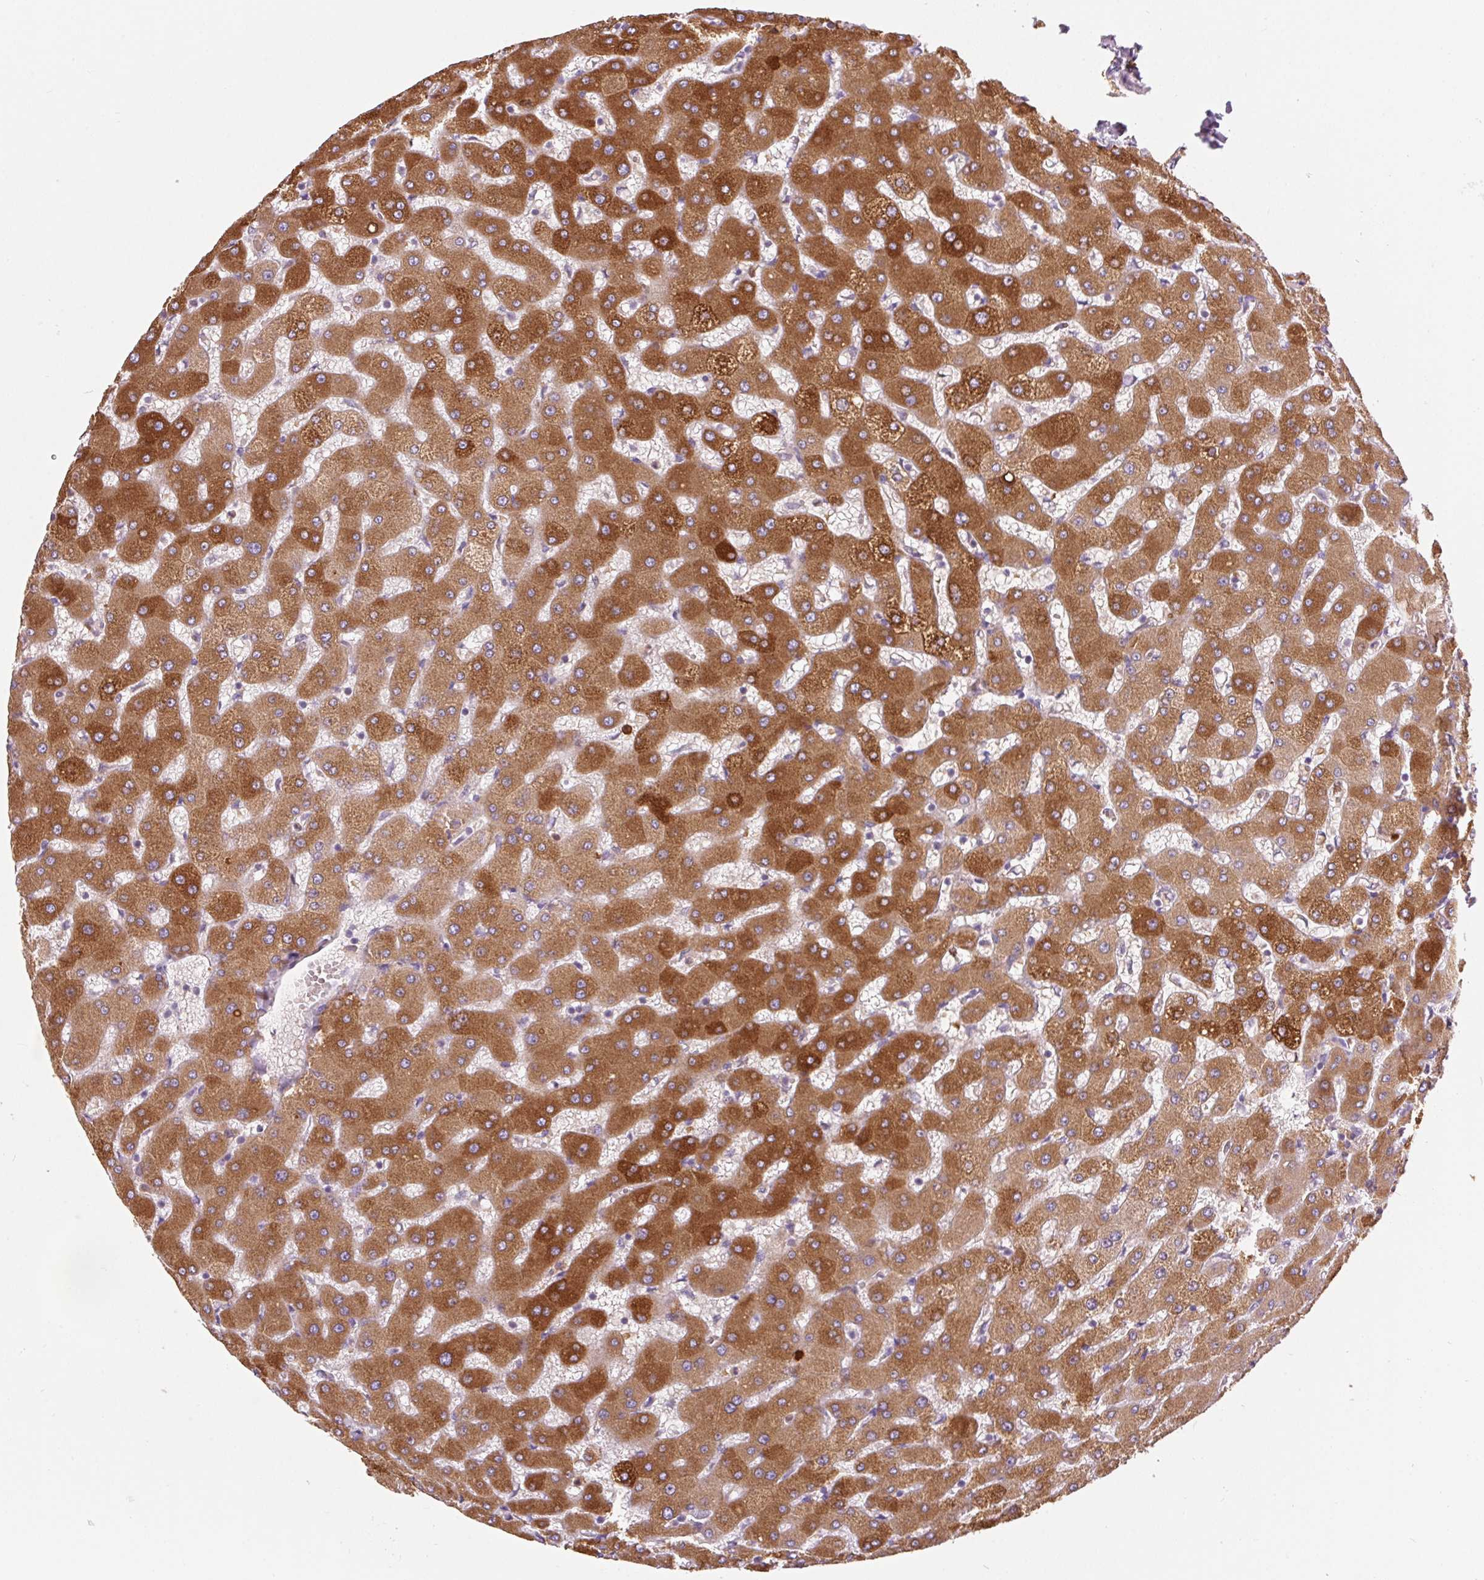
{"staining": {"intensity": "negative", "quantity": "none", "location": "none"}, "tissue": "liver", "cell_type": "Cholangiocytes", "image_type": "normal", "snomed": [{"axis": "morphology", "description": "Normal tissue, NOS"}, {"axis": "topography", "description": "Liver"}], "caption": "Immunohistochemistry (IHC) micrograph of benign liver stained for a protein (brown), which exhibits no positivity in cholangiocytes. (Stains: DAB IHC with hematoxylin counter stain, Microscopy: brightfield microscopy at high magnification).", "gene": "ORM1", "patient": {"sex": "female", "age": 63}}